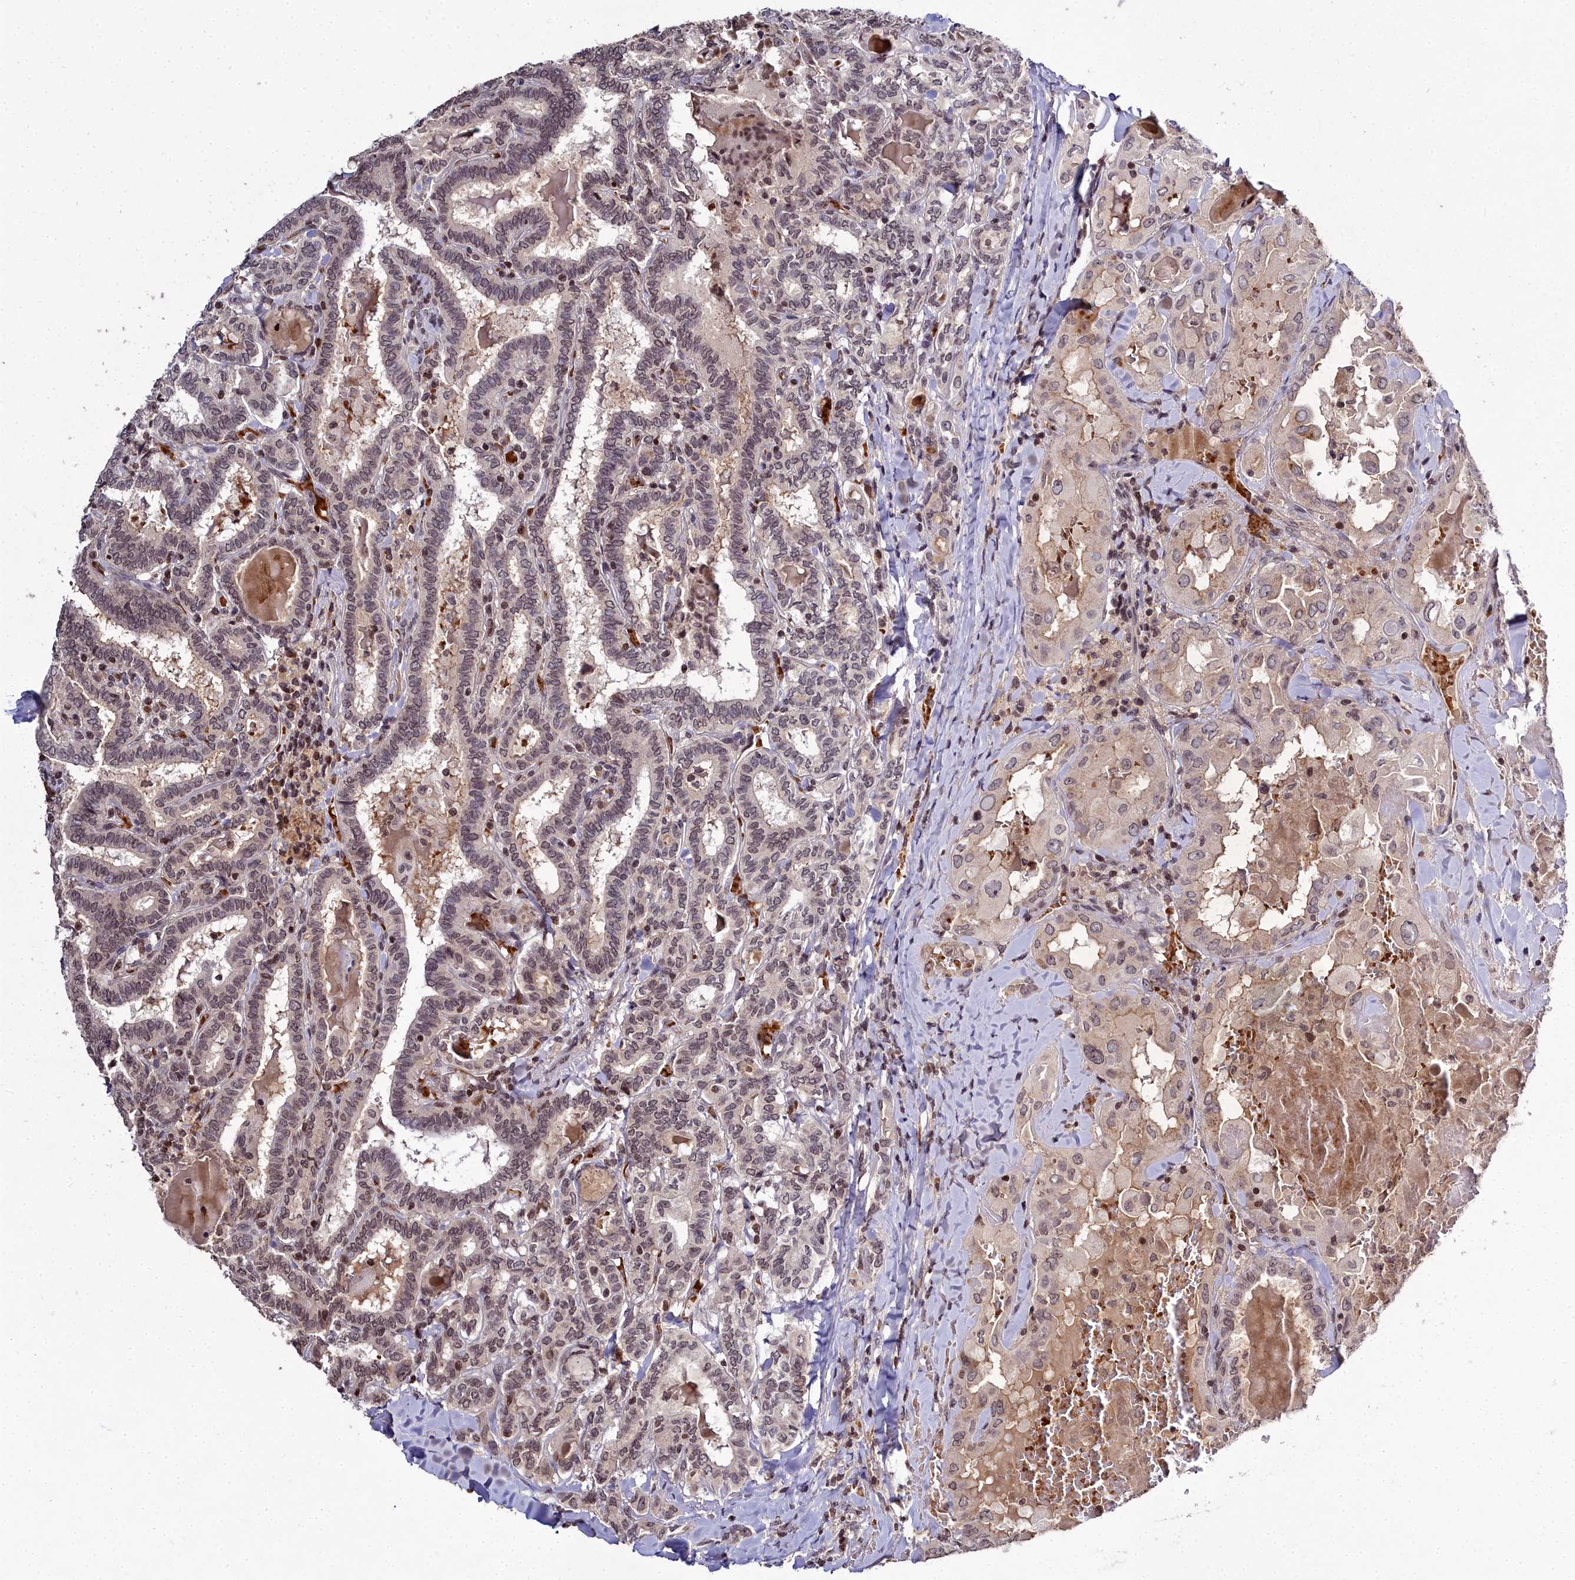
{"staining": {"intensity": "weak", "quantity": ">75%", "location": "nuclear"}, "tissue": "thyroid cancer", "cell_type": "Tumor cells", "image_type": "cancer", "snomed": [{"axis": "morphology", "description": "Papillary adenocarcinoma, NOS"}, {"axis": "topography", "description": "Thyroid gland"}], "caption": "The micrograph displays a brown stain indicating the presence of a protein in the nuclear of tumor cells in thyroid papillary adenocarcinoma. (brown staining indicates protein expression, while blue staining denotes nuclei).", "gene": "FZD4", "patient": {"sex": "female", "age": 72}}